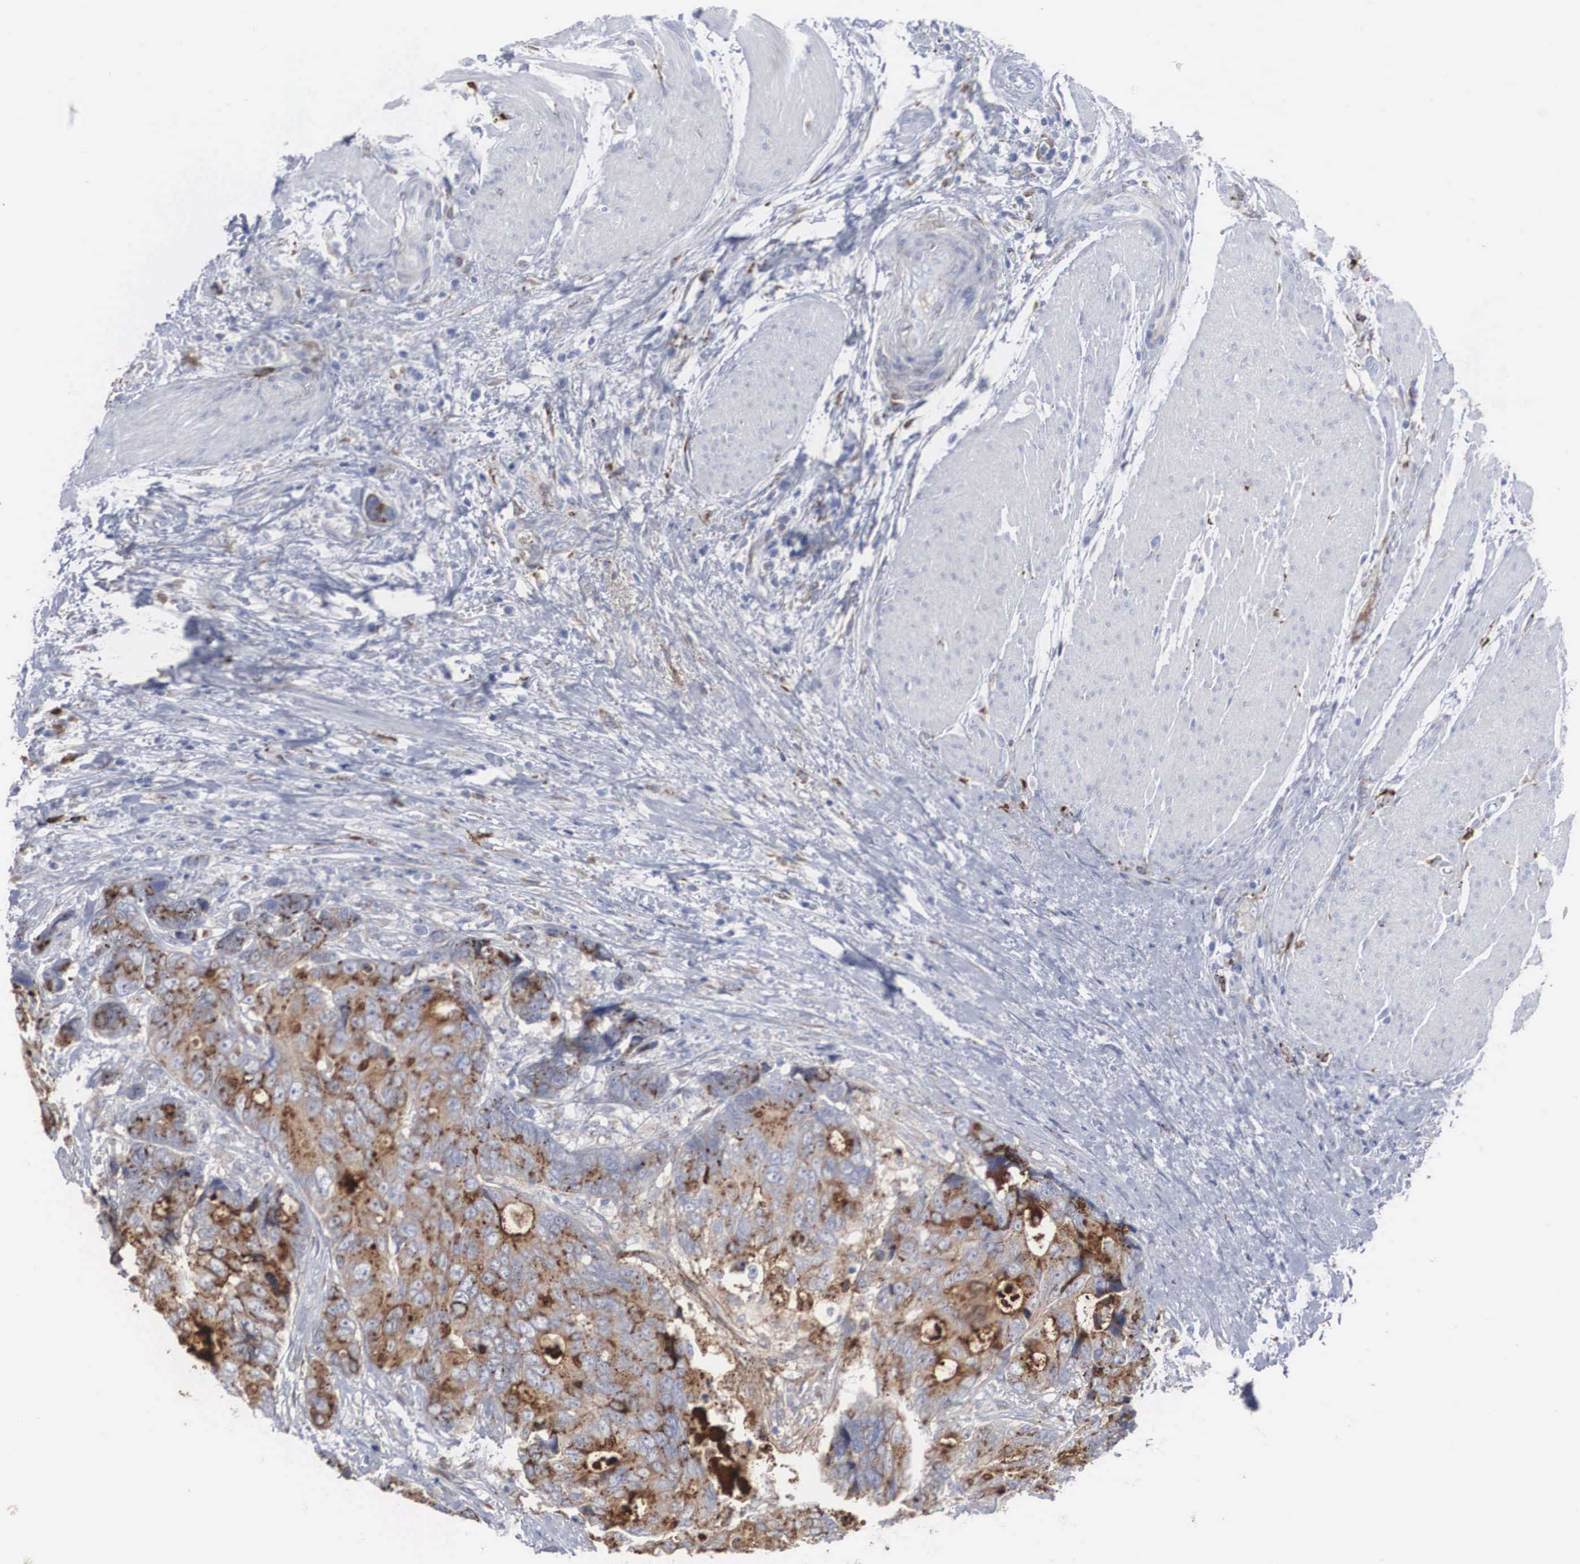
{"staining": {"intensity": "moderate", "quantity": ">75%", "location": "cytoplasmic/membranous"}, "tissue": "colorectal cancer", "cell_type": "Tumor cells", "image_type": "cancer", "snomed": [{"axis": "morphology", "description": "Adenocarcinoma, NOS"}, {"axis": "topography", "description": "Rectum"}], "caption": "Immunohistochemical staining of human colorectal cancer demonstrates medium levels of moderate cytoplasmic/membranous protein staining in approximately >75% of tumor cells.", "gene": "LGALS3BP", "patient": {"sex": "female", "age": 67}}